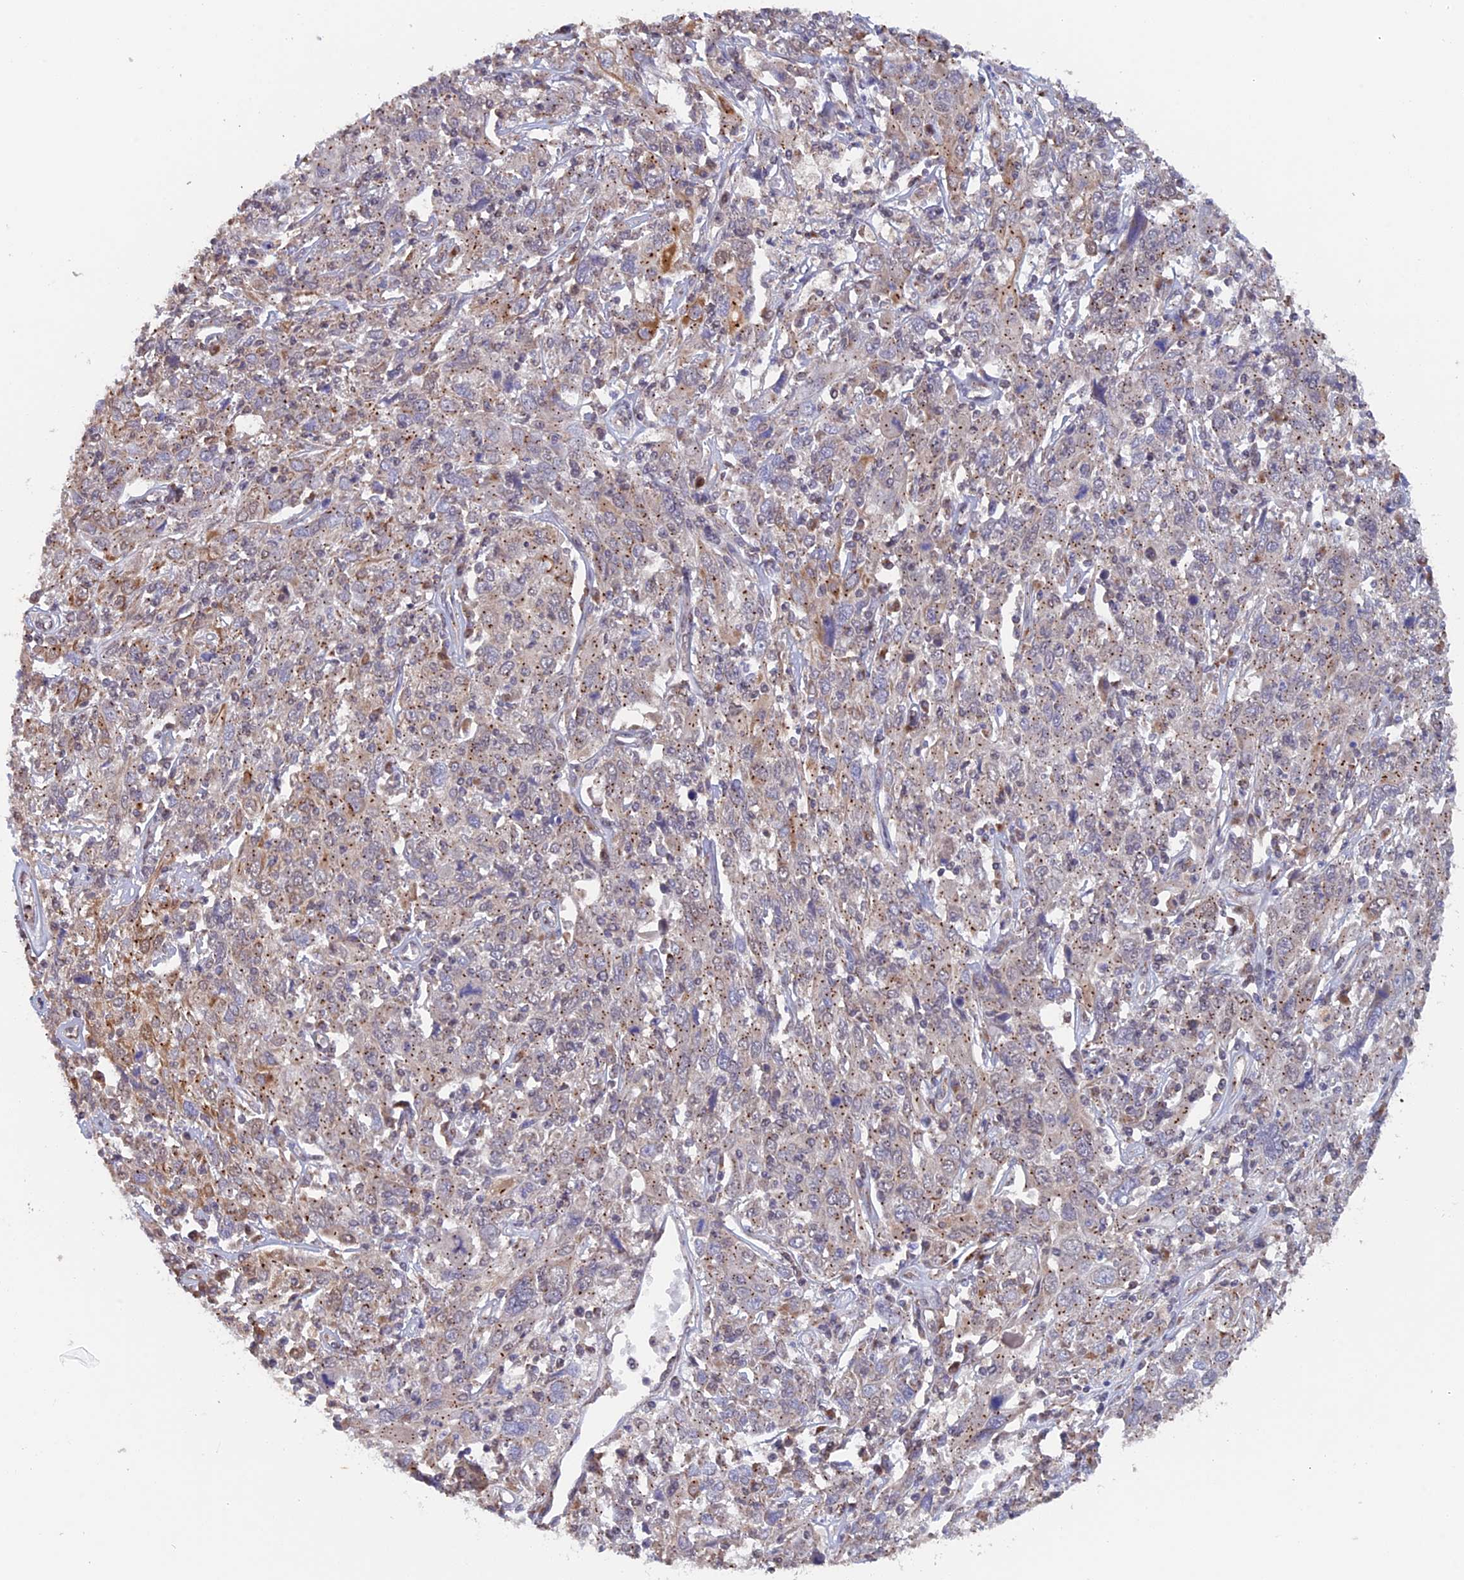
{"staining": {"intensity": "moderate", "quantity": "<25%", "location": "cytoplasmic/membranous"}, "tissue": "cervical cancer", "cell_type": "Tumor cells", "image_type": "cancer", "snomed": [{"axis": "morphology", "description": "Squamous cell carcinoma, NOS"}, {"axis": "topography", "description": "Cervix"}], "caption": "A high-resolution micrograph shows immunohistochemistry staining of cervical cancer, which reveals moderate cytoplasmic/membranous positivity in approximately <25% of tumor cells.", "gene": "PIGQ", "patient": {"sex": "female", "age": 46}}